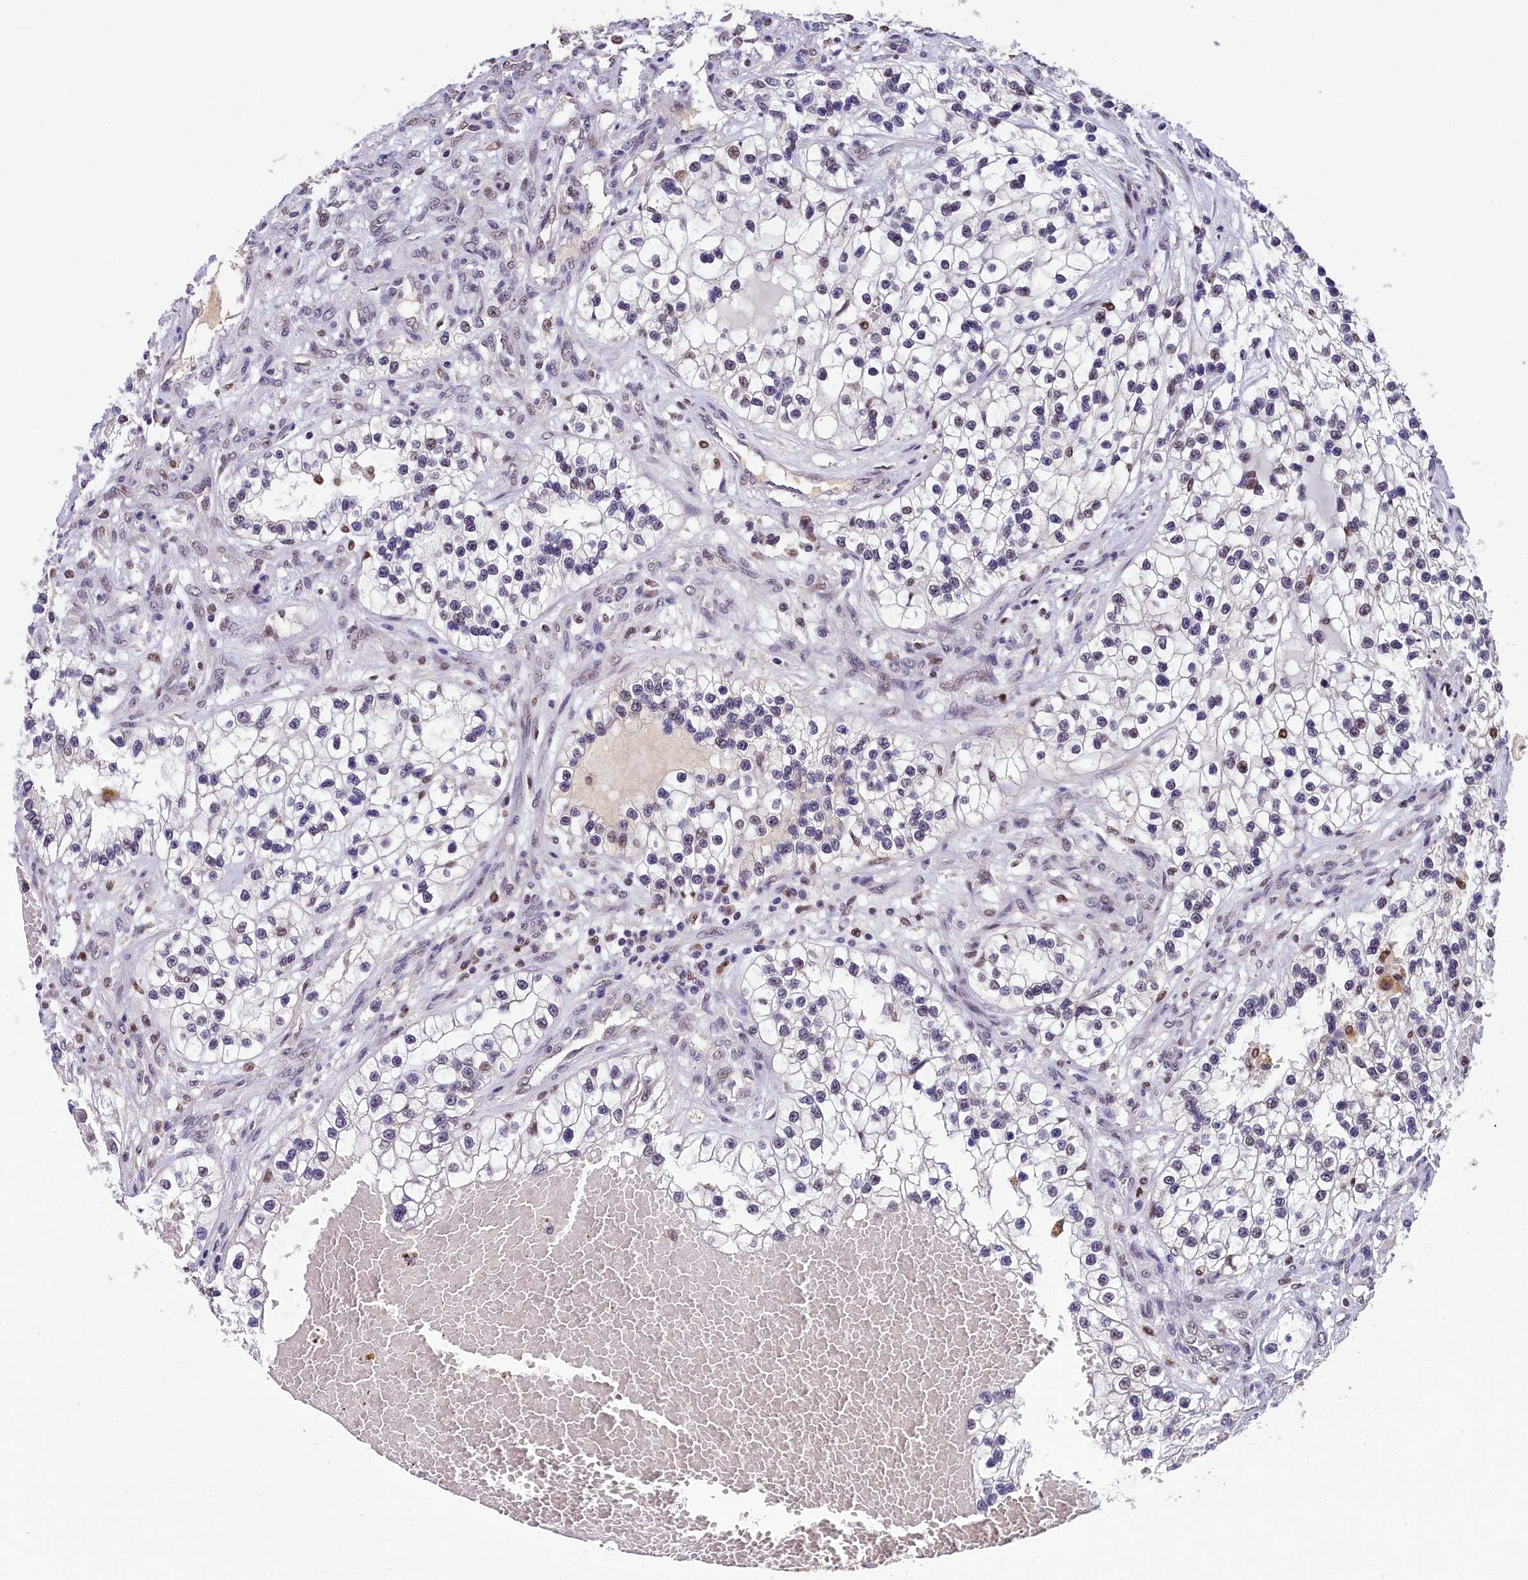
{"staining": {"intensity": "negative", "quantity": "none", "location": "none"}, "tissue": "renal cancer", "cell_type": "Tumor cells", "image_type": "cancer", "snomed": [{"axis": "morphology", "description": "Adenocarcinoma, NOS"}, {"axis": "topography", "description": "Kidney"}], "caption": "Tumor cells show no significant positivity in adenocarcinoma (renal).", "gene": "HECTD4", "patient": {"sex": "female", "age": 57}}